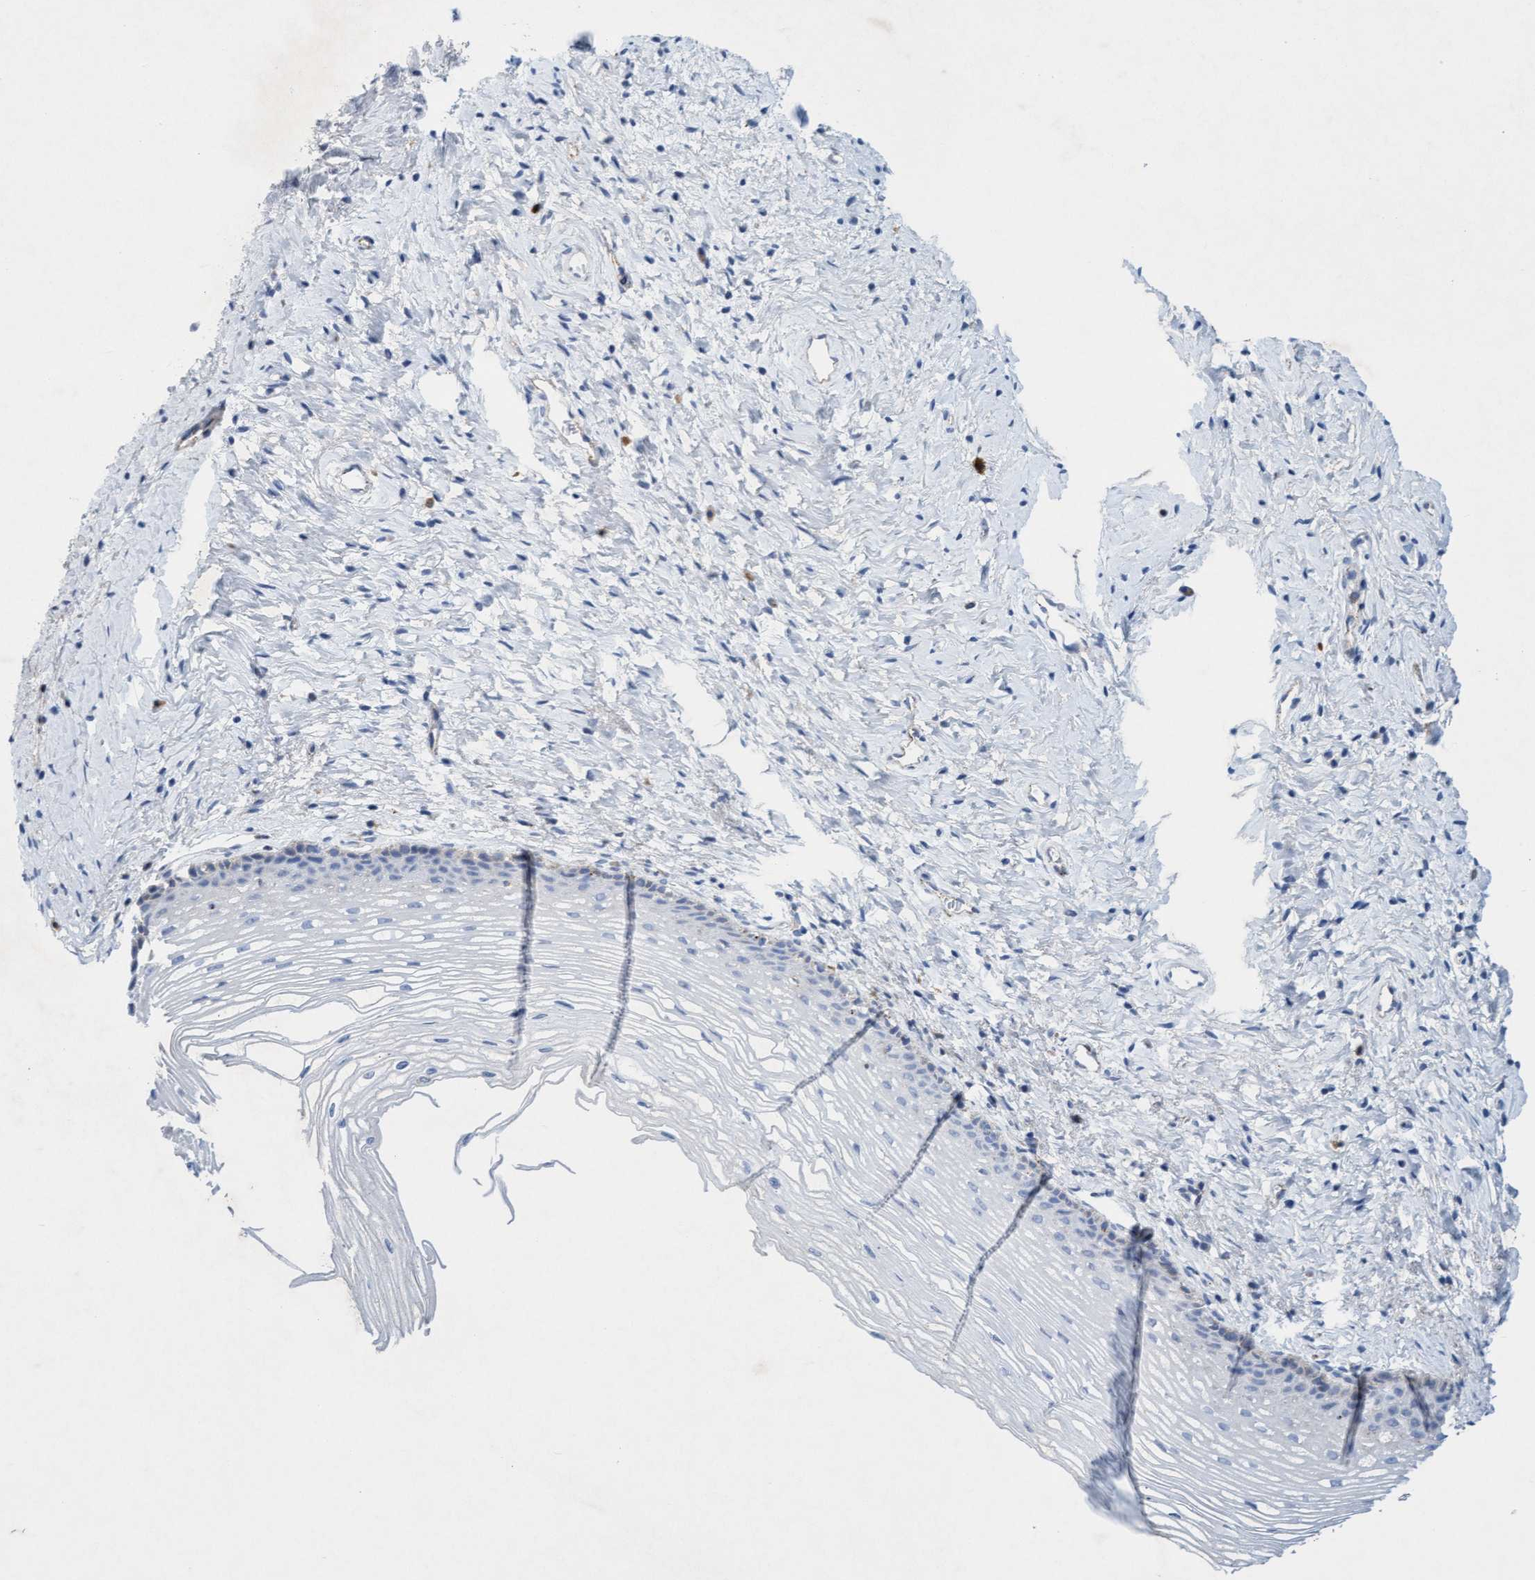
{"staining": {"intensity": "negative", "quantity": "none", "location": "none"}, "tissue": "cervix", "cell_type": "Glandular cells", "image_type": "normal", "snomed": [{"axis": "morphology", "description": "Normal tissue, NOS"}, {"axis": "topography", "description": "Cervix"}], "caption": "High power microscopy micrograph of an immunohistochemistry photomicrograph of benign cervix, revealing no significant staining in glandular cells.", "gene": "SGSH", "patient": {"sex": "female", "age": 77}}